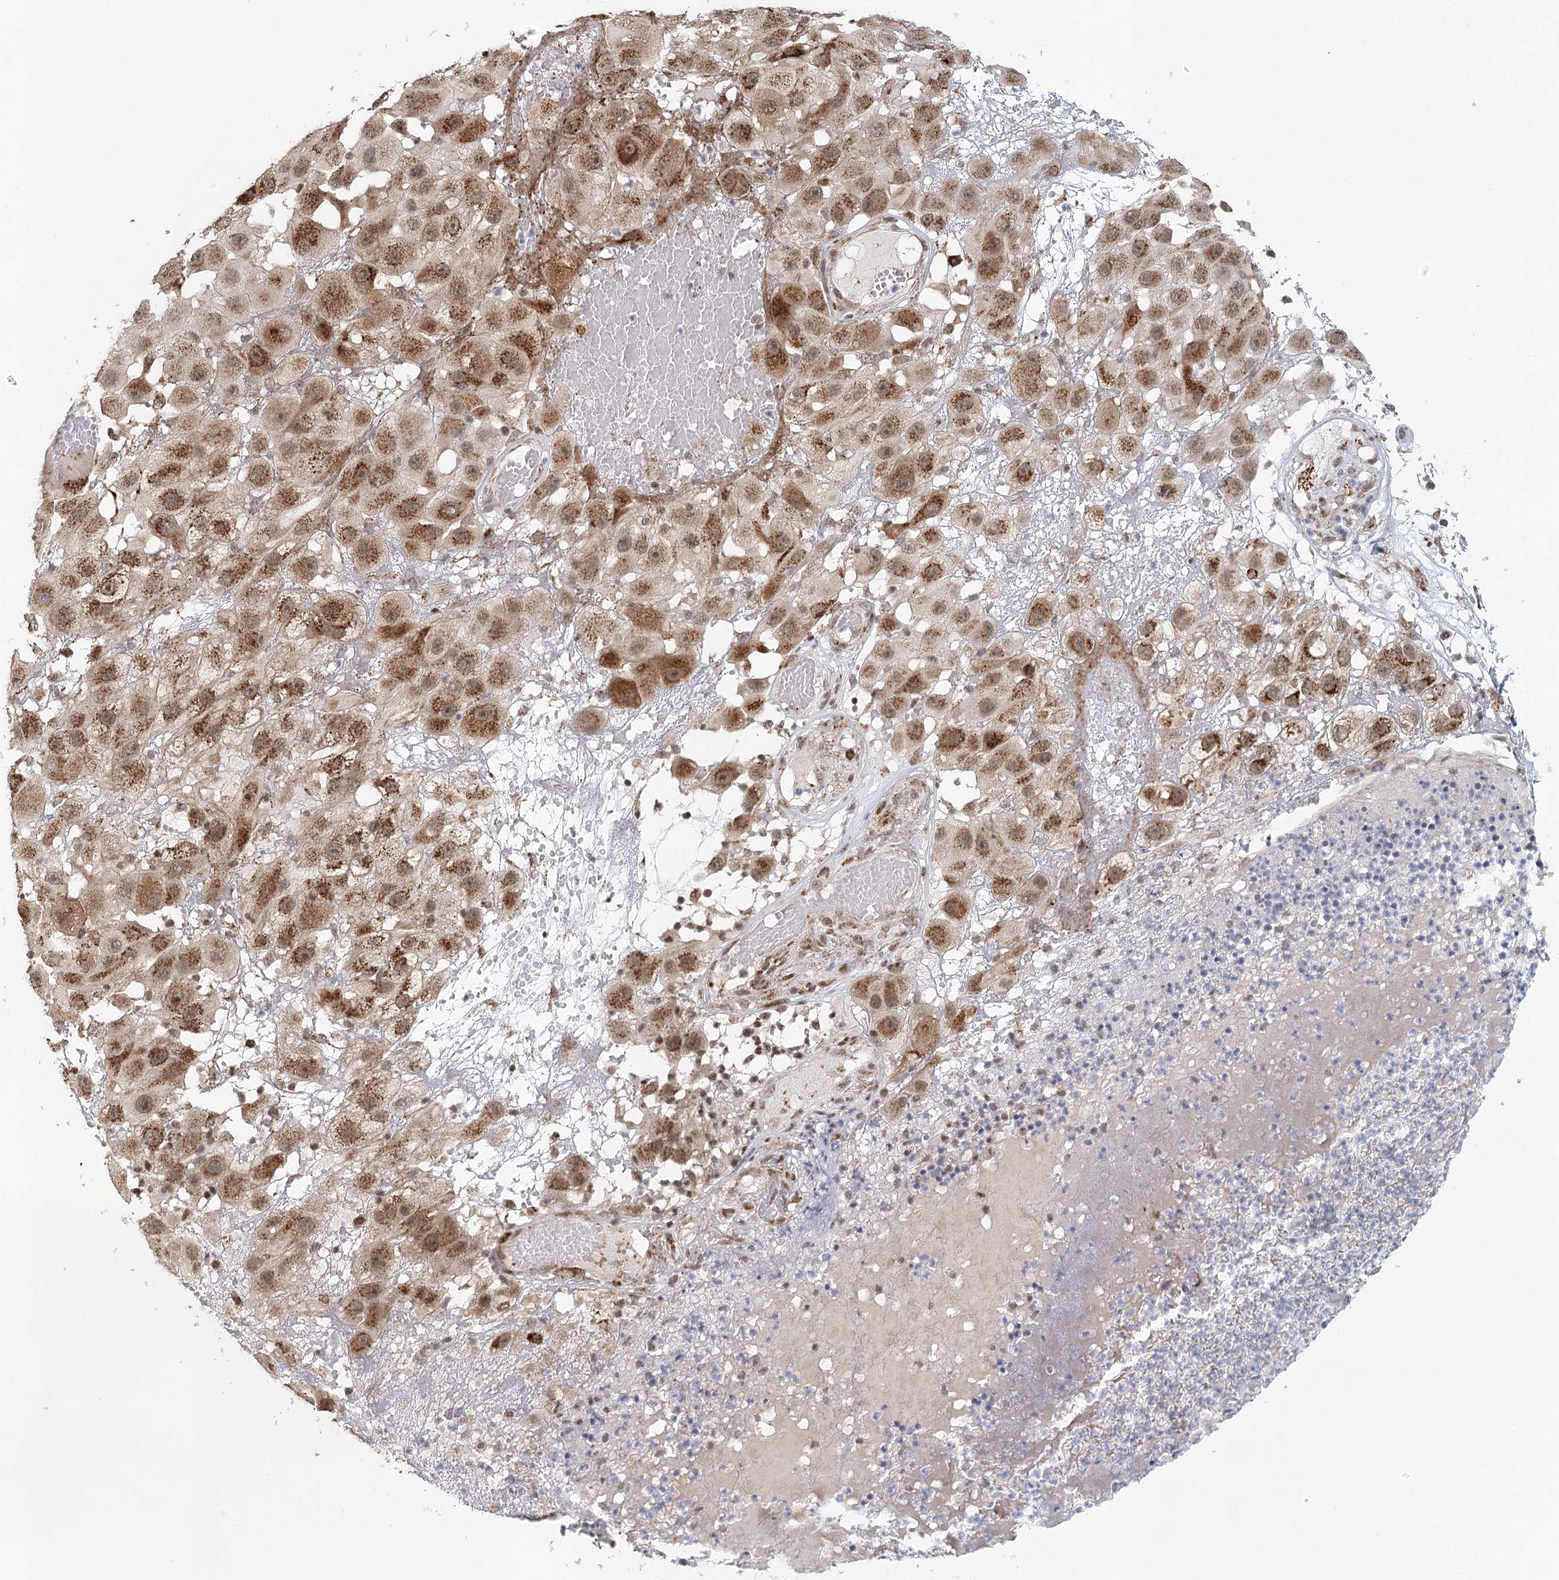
{"staining": {"intensity": "moderate", "quantity": ">75%", "location": "cytoplasmic/membranous"}, "tissue": "melanoma", "cell_type": "Tumor cells", "image_type": "cancer", "snomed": [{"axis": "morphology", "description": "Malignant melanoma, NOS"}, {"axis": "topography", "description": "Skin"}], "caption": "This image shows immunohistochemistry staining of malignant melanoma, with medium moderate cytoplasmic/membranous expression in approximately >75% of tumor cells.", "gene": "BNIP5", "patient": {"sex": "female", "age": 81}}